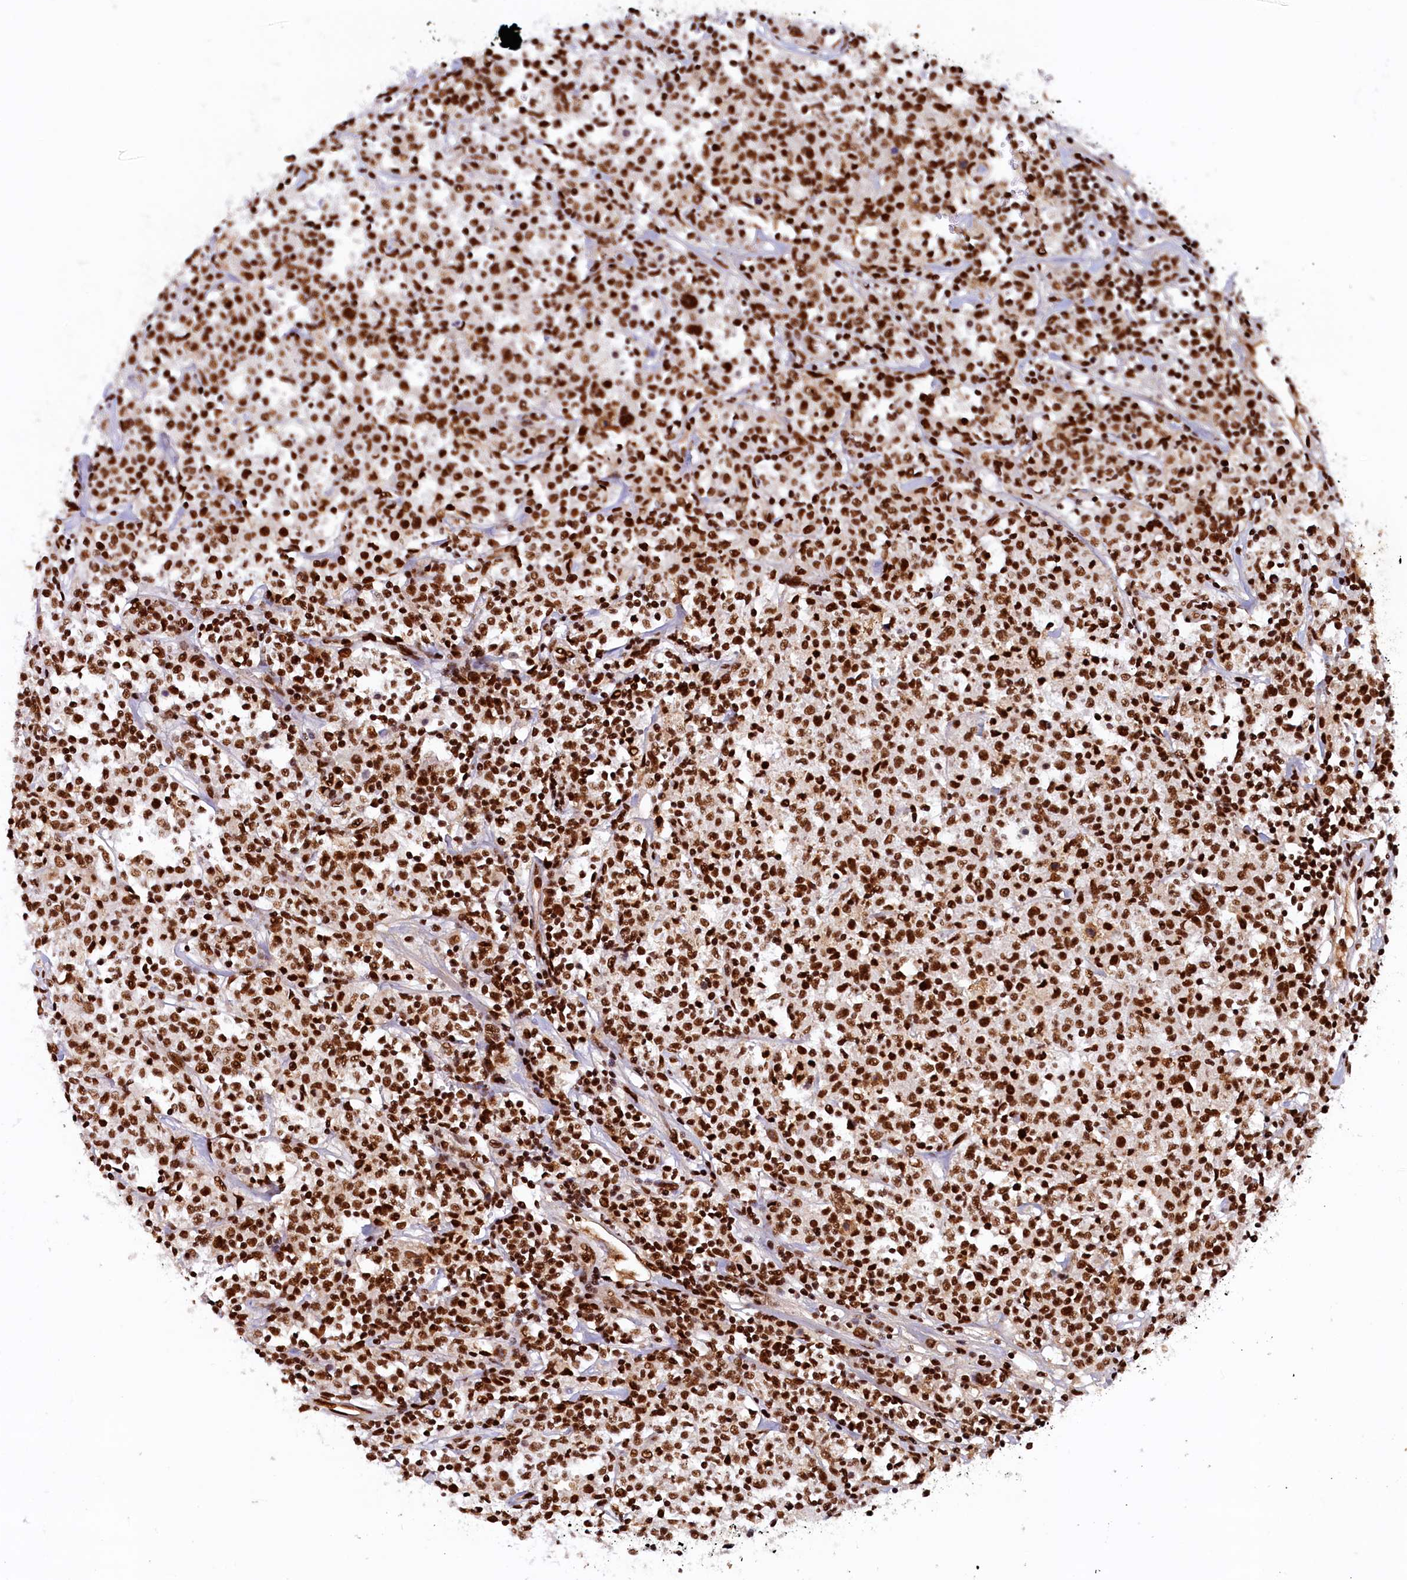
{"staining": {"intensity": "strong", "quantity": ">75%", "location": "nuclear"}, "tissue": "lymphoma", "cell_type": "Tumor cells", "image_type": "cancer", "snomed": [{"axis": "morphology", "description": "Malignant lymphoma, non-Hodgkin's type, Low grade"}, {"axis": "topography", "description": "Small intestine"}], "caption": "Protein expression by immunohistochemistry exhibits strong nuclear staining in approximately >75% of tumor cells in lymphoma. The staining was performed using DAB (3,3'-diaminobenzidine) to visualize the protein expression in brown, while the nuclei were stained in blue with hematoxylin (Magnification: 20x).", "gene": "ZC3H18", "patient": {"sex": "female", "age": 59}}